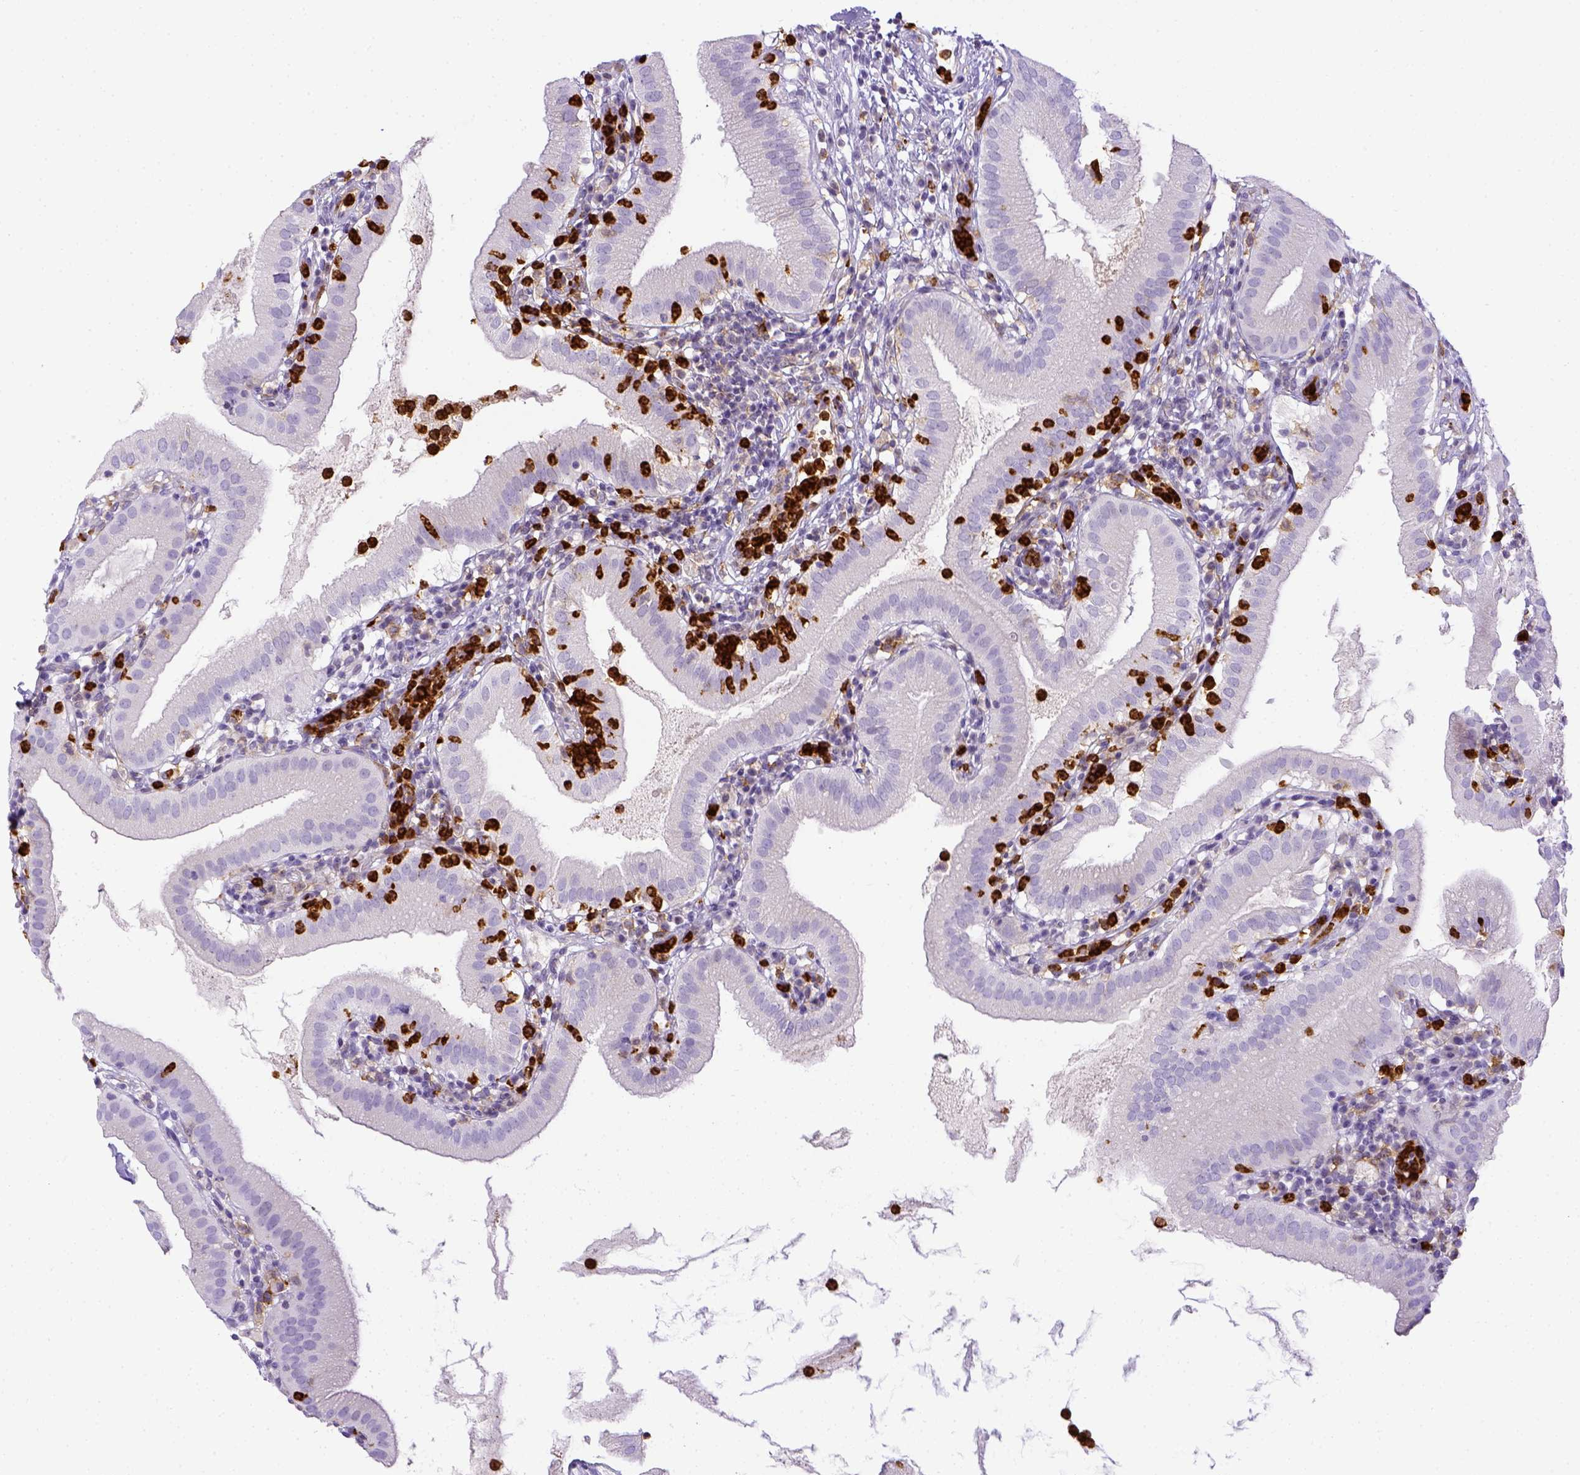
{"staining": {"intensity": "negative", "quantity": "none", "location": "none"}, "tissue": "gallbladder", "cell_type": "Glandular cells", "image_type": "normal", "snomed": [{"axis": "morphology", "description": "Normal tissue, NOS"}, {"axis": "topography", "description": "Gallbladder"}], "caption": "A histopathology image of human gallbladder is negative for staining in glandular cells. (DAB (3,3'-diaminobenzidine) immunohistochemistry (IHC), high magnification).", "gene": "ITGAM", "patient": {"sex": "female", "age": 65}}